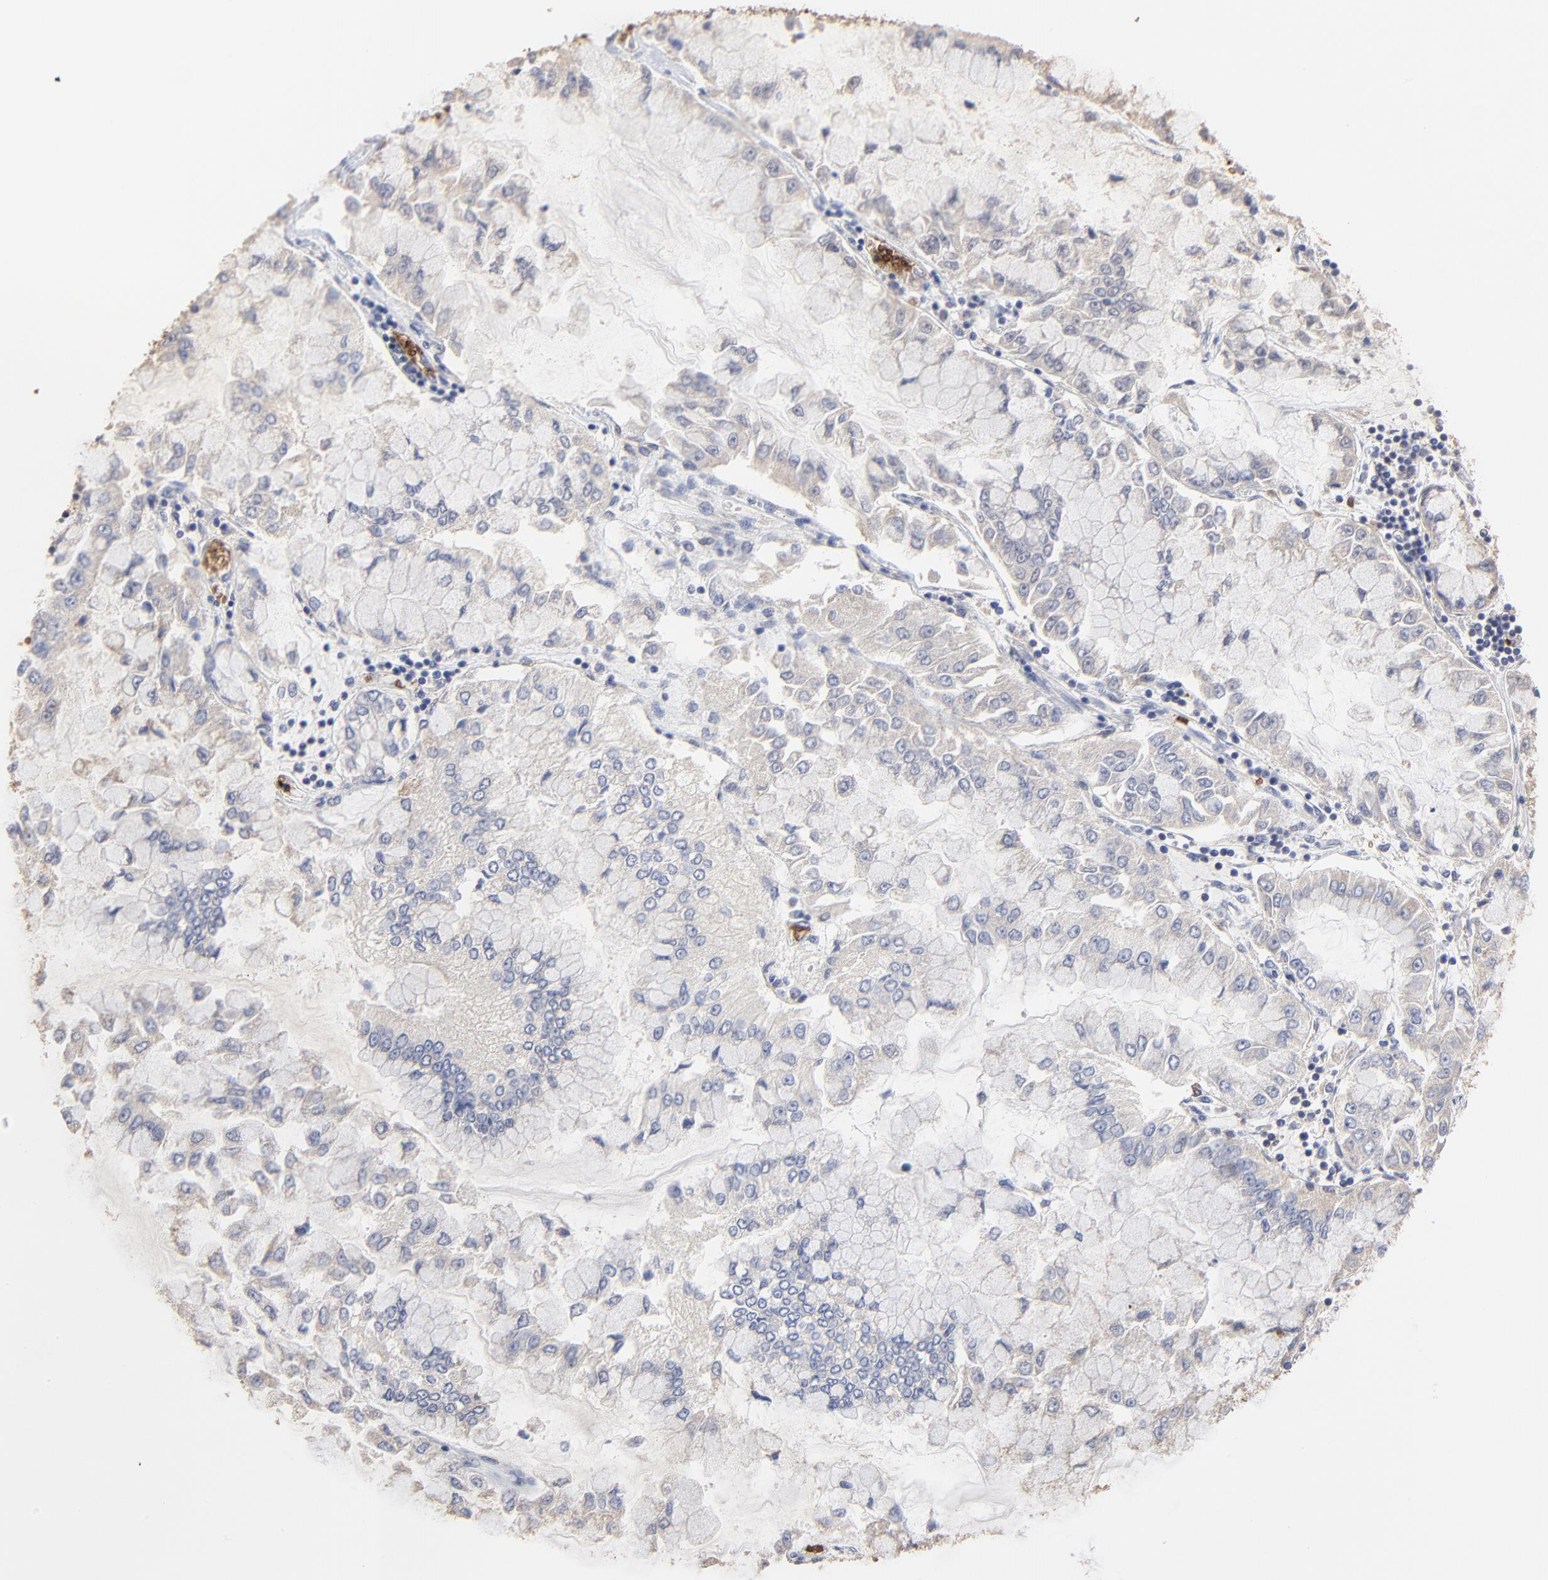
{"staining": {"intensity": "weak", "quantity": "25%-75%", "location": "cytoplasmic/membranous"}, "tissue": "liver cancer", "cell_type": "Tumor cells", "image_type": "cancer", "snomed": [{"axis": "morphology", "description": "Cholangiocarcinoma"}, {"axis": "topography", "description": "Liver"}], "caption": "A brown stain shows weak cytoplasmic/membranous expression of a protein in human liver cancer tumor cells.", "gene": "PAG1", "patient": {"sex": "female", "age": 79}}